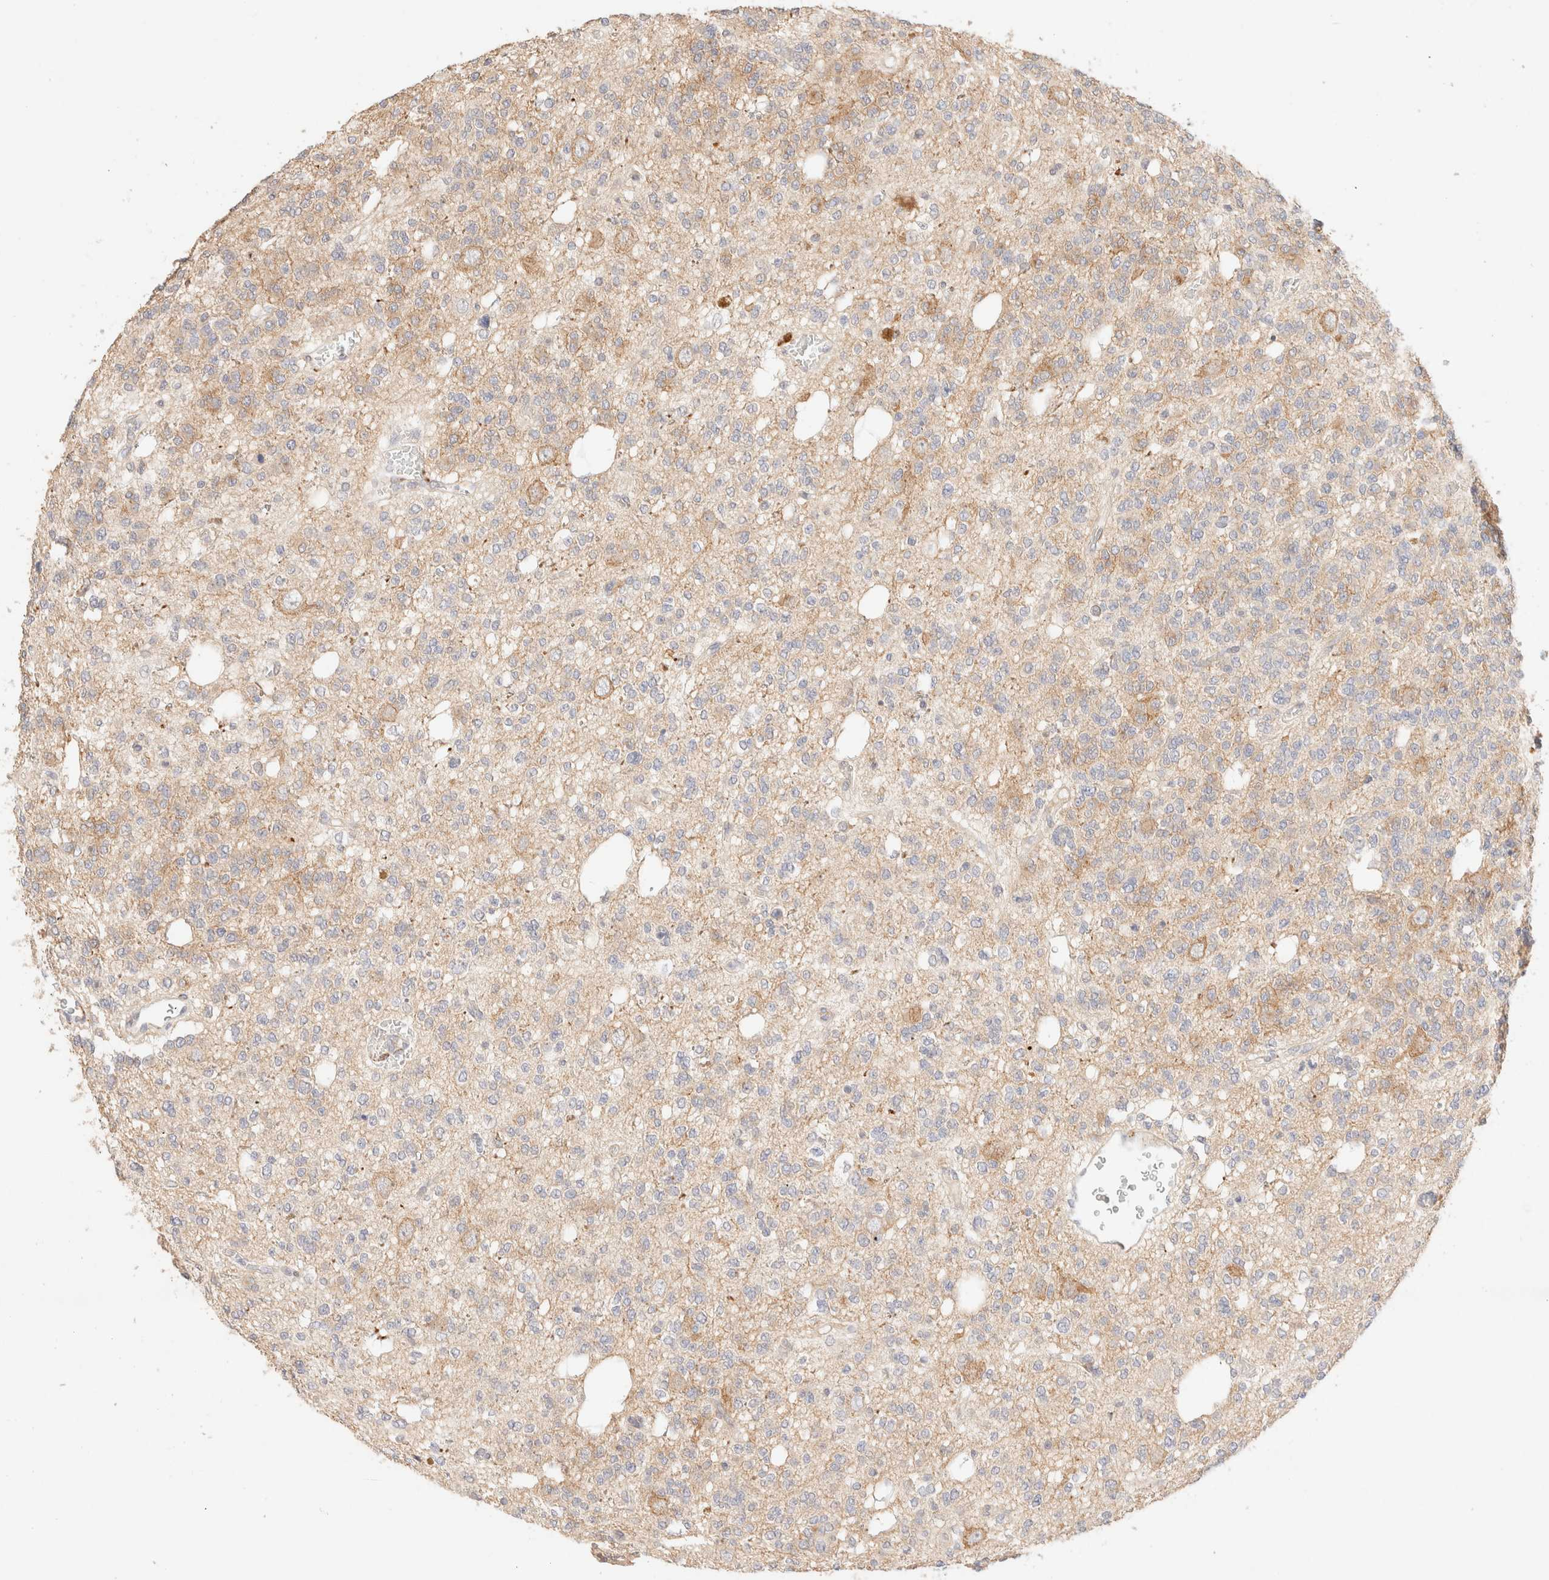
{"staining": {"intensity": "weak", "quantity": "25%-75%", "location": "cytoplasmic/membranous"}, "tissue": "glioma", "cell_type": "Tumor cells", "image_type": "cancer", "snomed": [{"axis": "morphology", "description": "Glioma, malignant, Low grade"}, {"axis": "topography", "description": "Brain"}], "caption": "Protein staining shows weak cytoplasmic/membranous staining in about 25%-75% of tumor cells in malignant glioma (low-grade).", "gene": "SNTB1", "patient": {"sex": "male", "age": 38}}